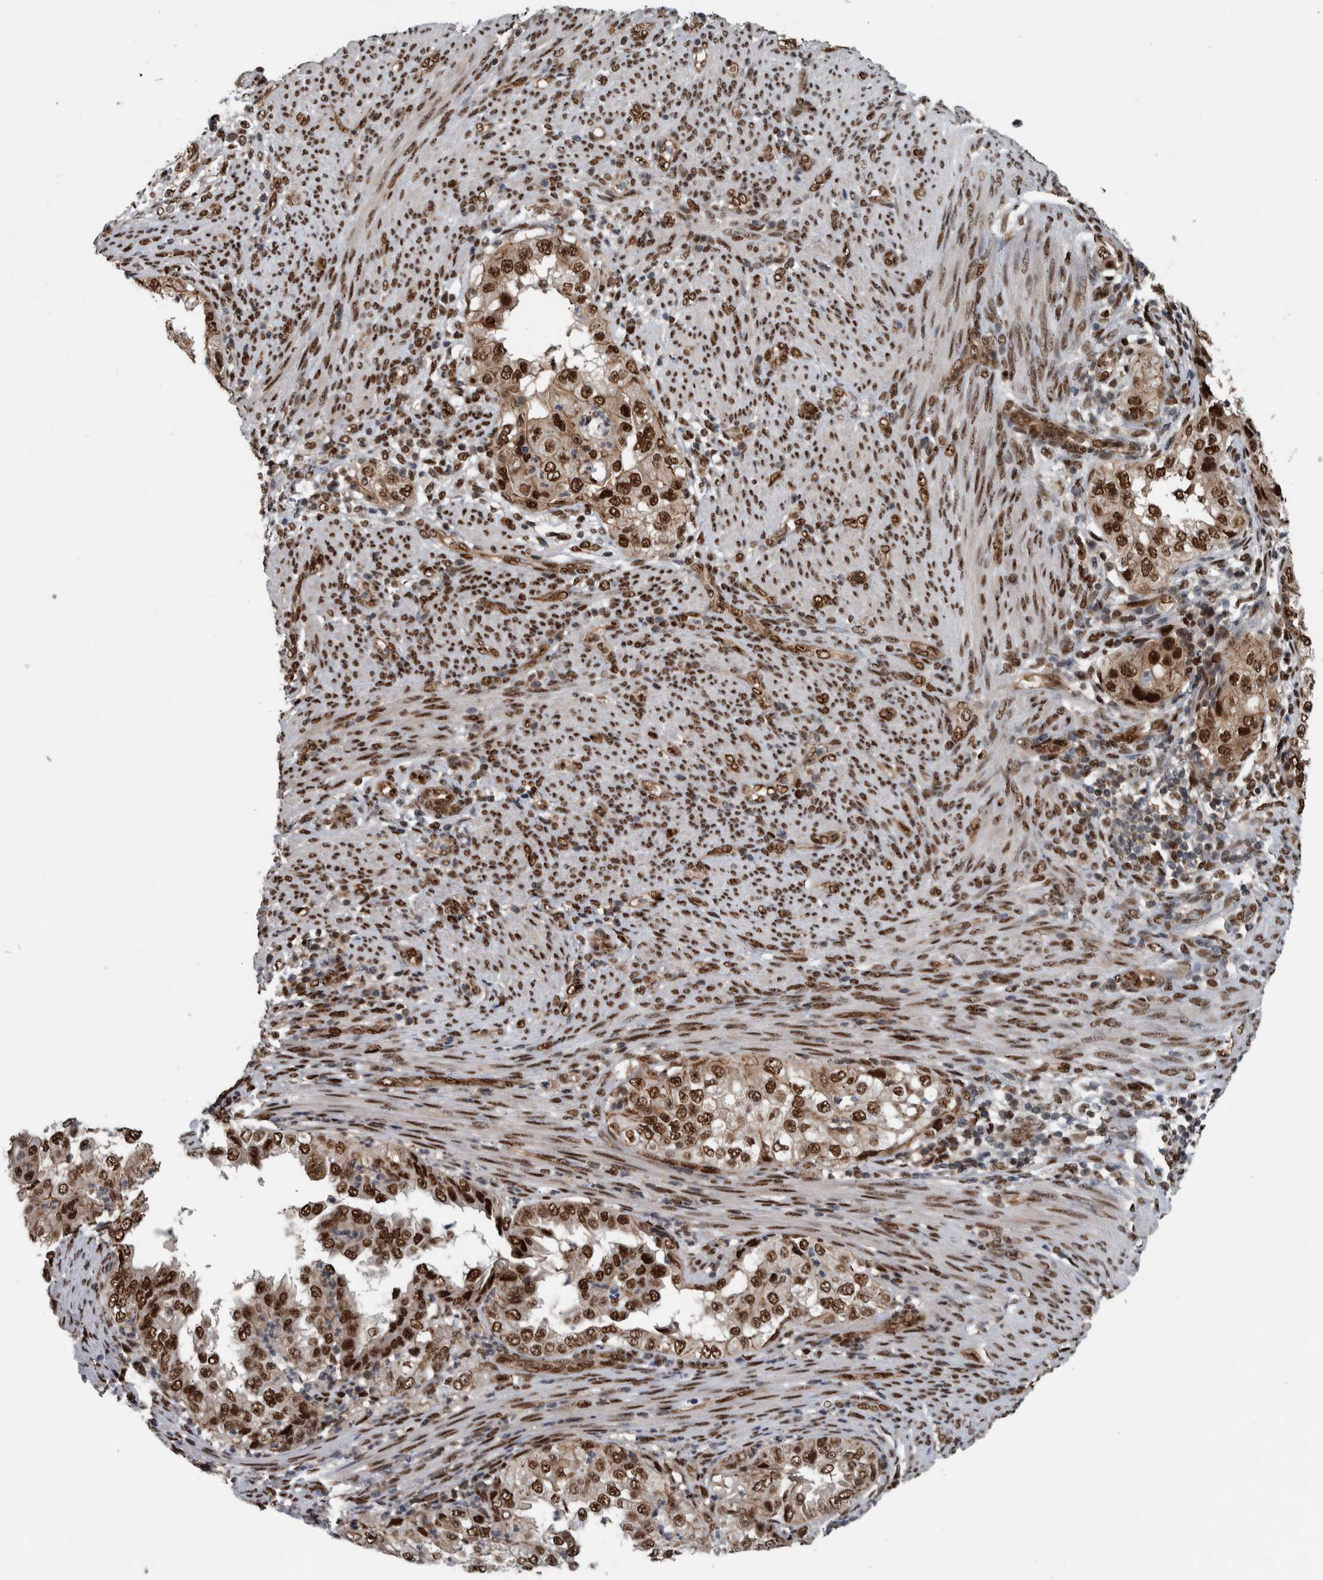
{"staining": {"intensity": "strong", "quantity": ">75%", "location": "nuclear"}, "tissue": "endometrial cancer", "cell_type": "Tumor cells", "image_type": "cancer", "snomed": [{"axis": "morphology", "description": "Adenocarcinoma, NOS"}, {"axis": "topography", "description": "Endometrium"}], "caption": "Immunohistochemical staining of endometrial cancer demonstrates strong nuclear protein expression in approximately >75% of tumor cells.", "gene": "FAM135B", "patient": {"sex": "female", "age": 85}}